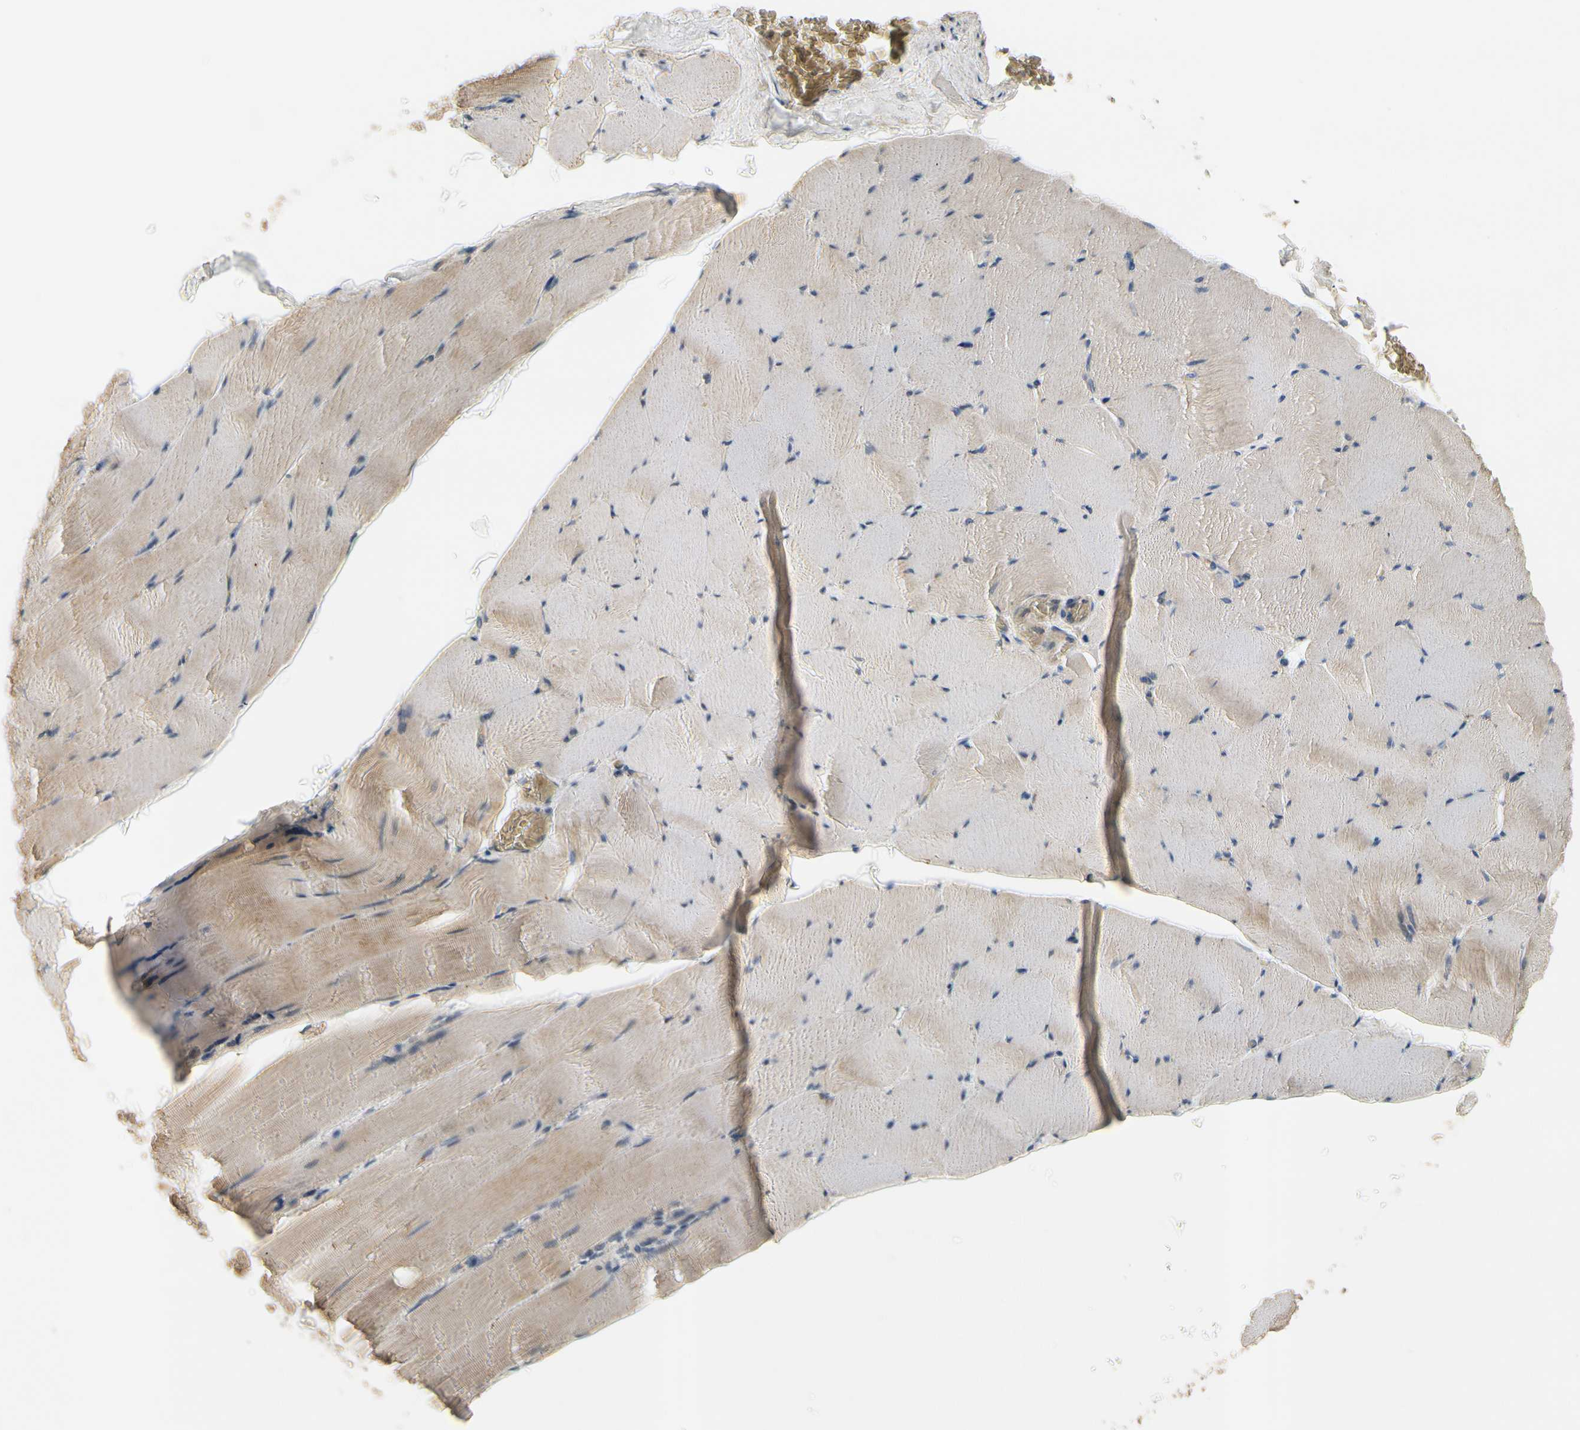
{"staining": {"intensity": "weak", "quantity": "25%-75%", "location": "cytoplasmic/membranous"}, "tissue": "skeletal muscle", "cell_type": "Myocytes", "image_type": "normal", "snomed": [{"axis": "morphology", "description": "Normal tissue, NOS"}, {"axis": "topography", "description": "Skeletal muscle"}], "caption": "Protein analysis of benign skeletal muscle exhibits weak cytoplasmic/membranous positivity in approximately 25%-75% of myocytes. The staining was performed using DAB, with brown indicating positive protein expression. Nuclei are stained blue with hematoxylin.", "gene": "SIGLEC5", "patient": {"sex": "male", "age": 62}}